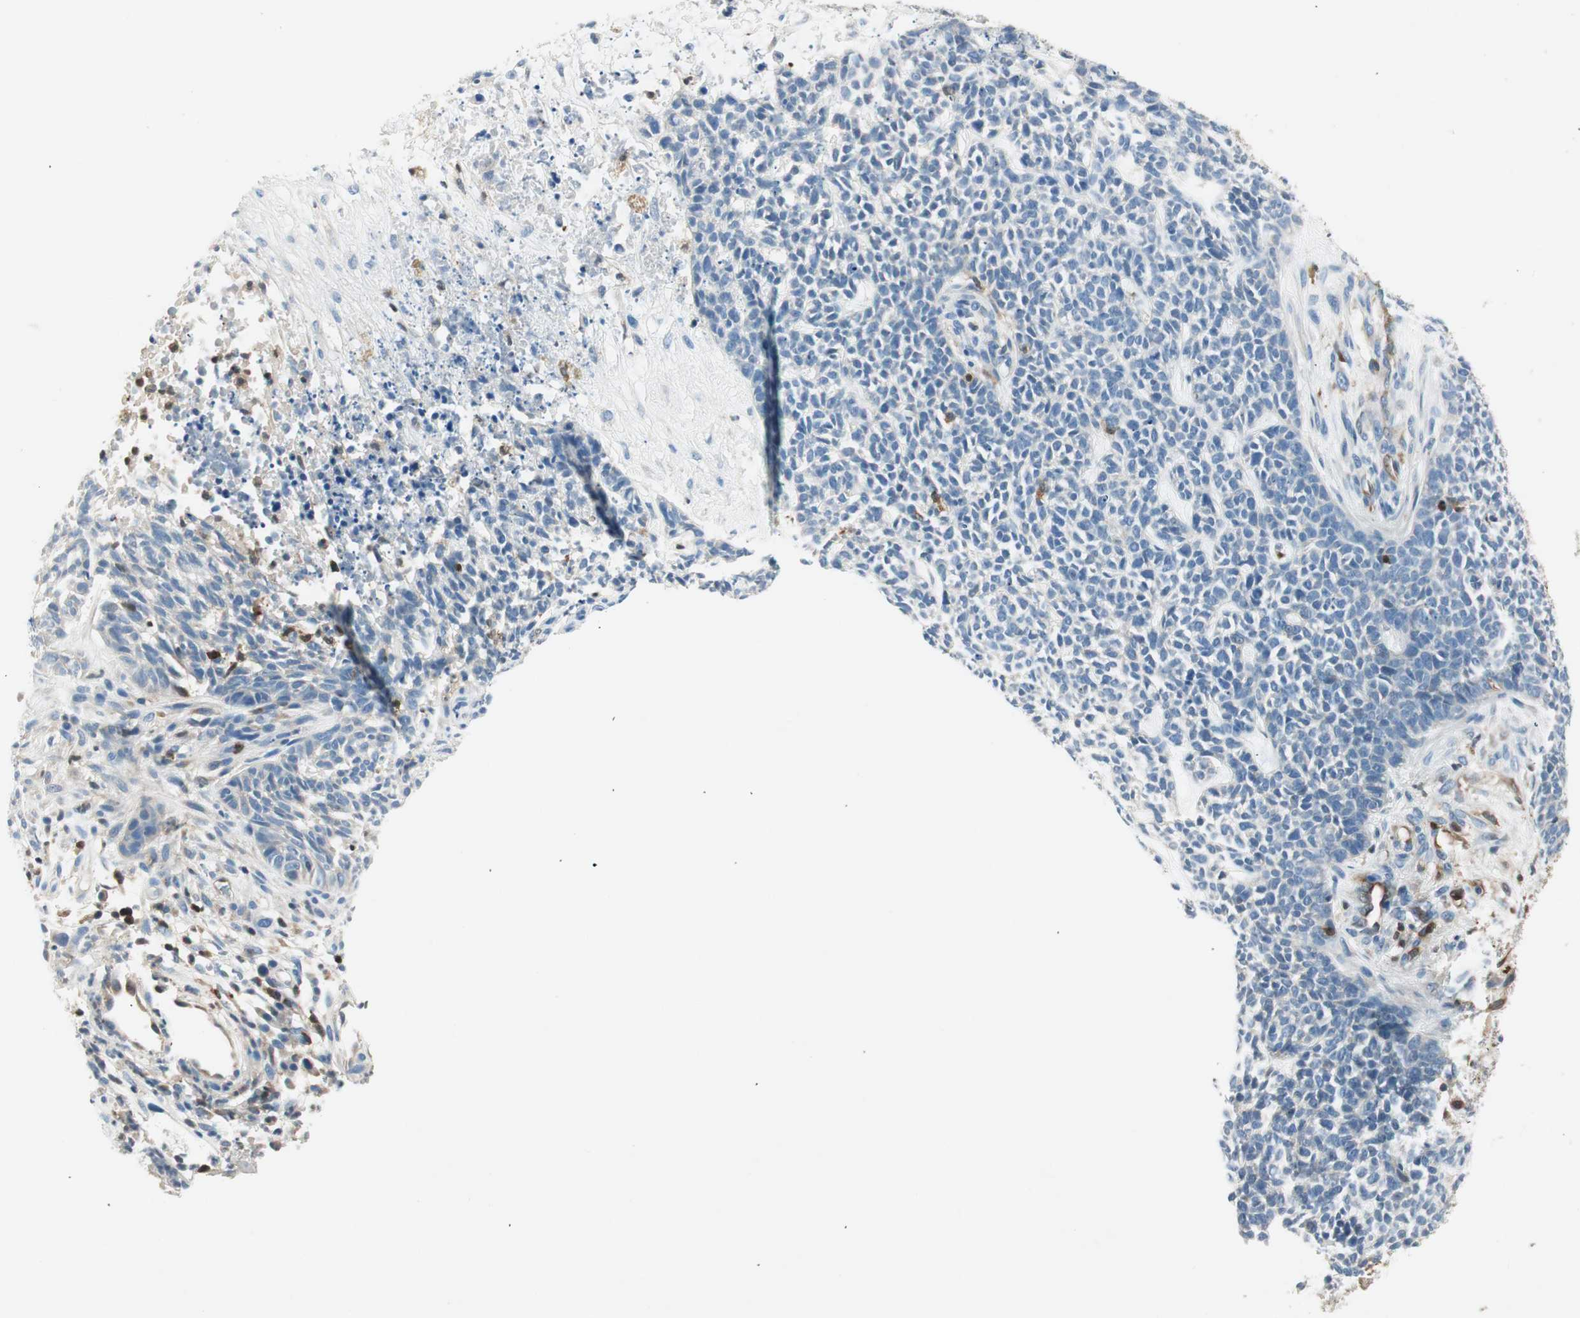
{"staining": {"intensity": "negative", "quantity": "none", "location": "none"}, "tissue": "skin cancer", "cell_type": "Tumor cells", "image_type": "cancer", "snomed": [{"axis": "morphology", "description": "Basal cell carcinoma"}, {"axis": "topography", "description": "Skin"}], "caption": "There is no significant expression in tumor cells of skin cancer.", "gene": "COTL1", "patient": {"sex": "female", "age": 84}}